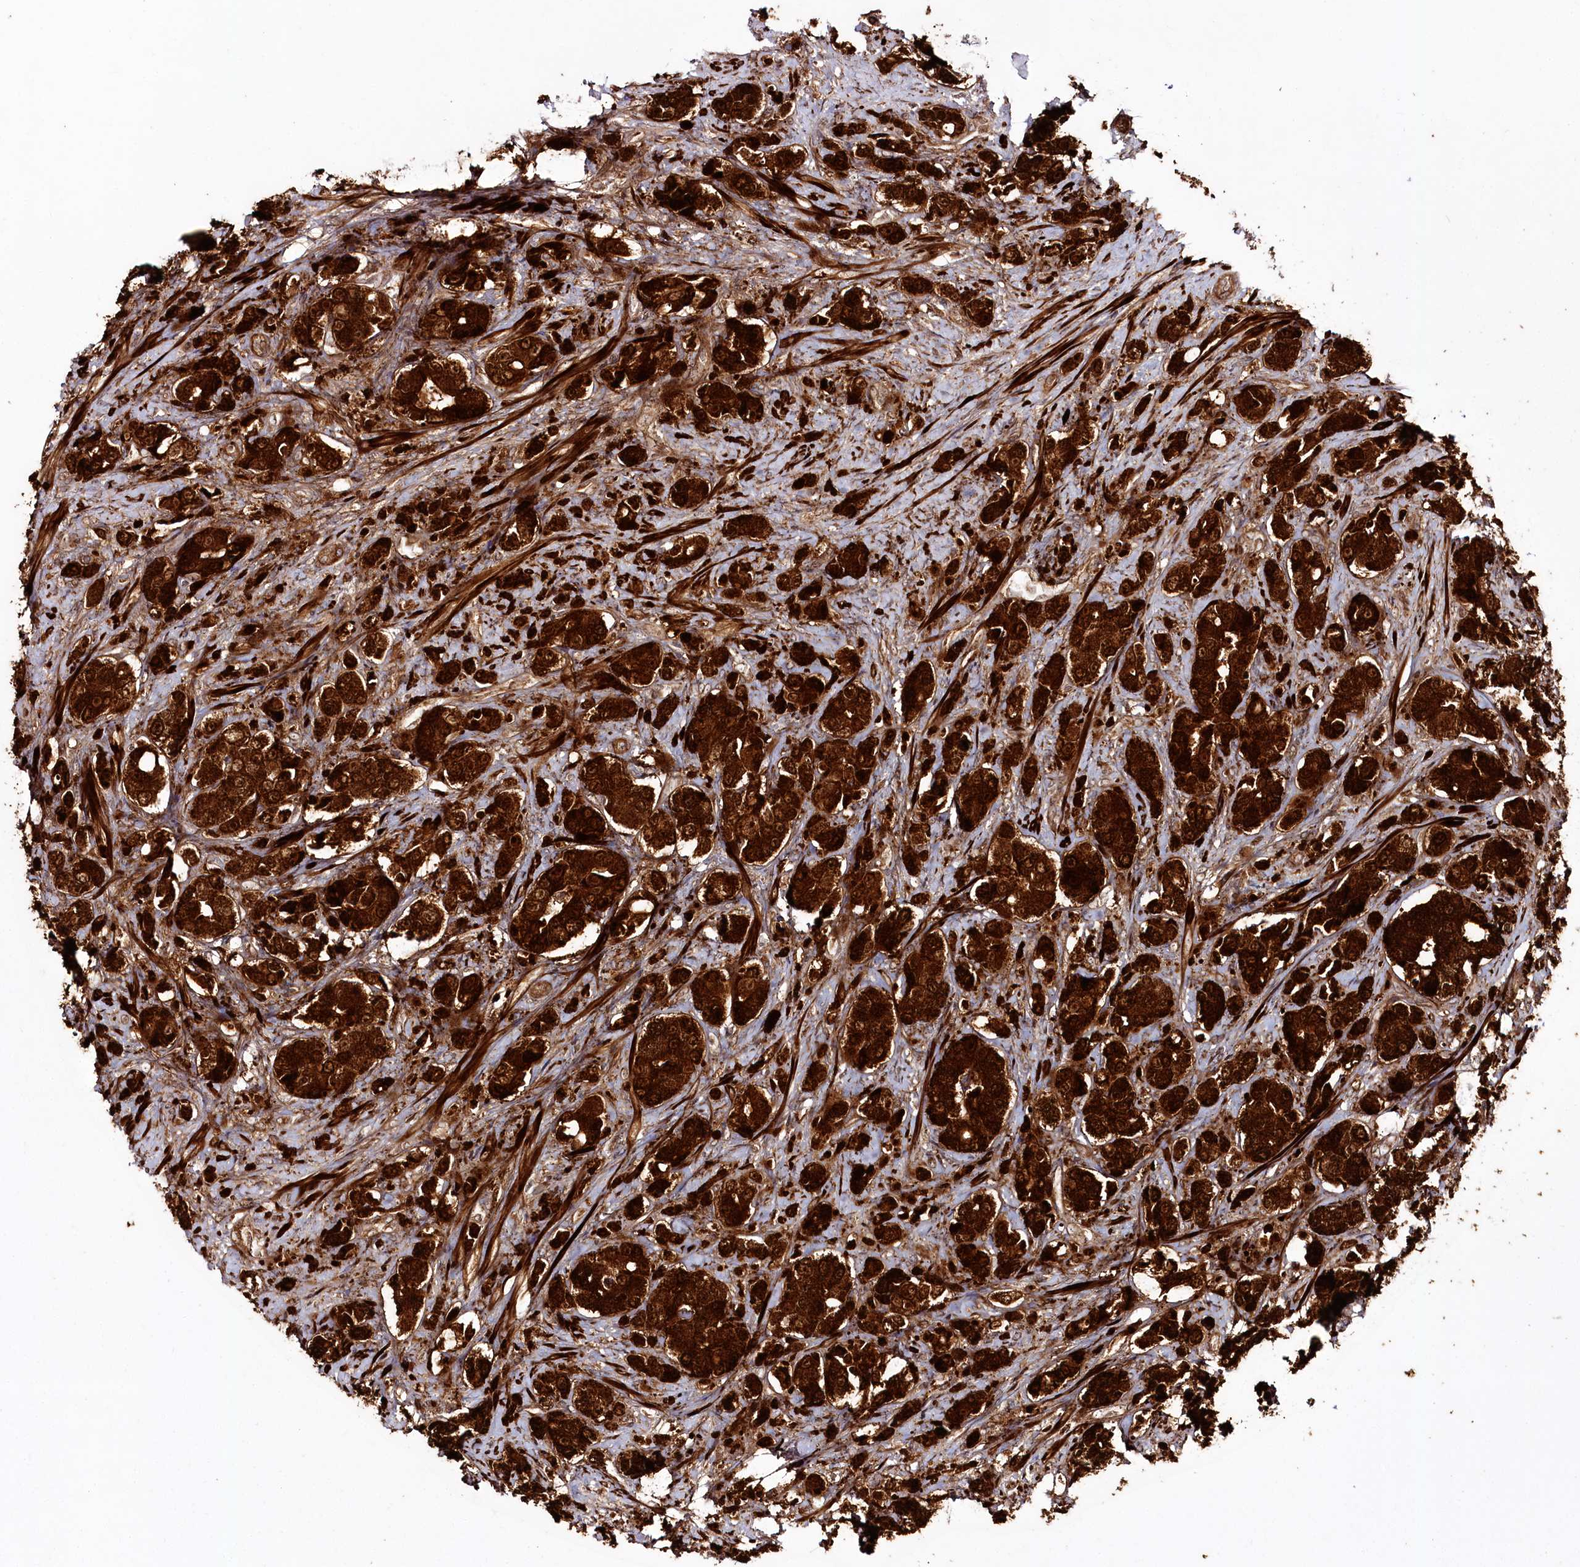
{"staining": {"intensity": "strong", "quantity": ">75%", "location": "cytoplasmic/membranous"}, "tissue": "prostate cancer", "cell_type": "Tumor cells", "image_type": "cancer", "snomed": [{"axis": "morphology", "description": "Adenocarcinoma, High grade"}, {"axis": "topography", "description": "Prostate"}], "caption": "This is a photomicrograph of immunohistochemistry (IHC) staining of high-grade adenocarcinoma (prostate), which shows strong positivity in the cytoplasmic/membranous of tumor cells.", "gene": "REXO2", "patient": {"sex": "male", "age": 65}}